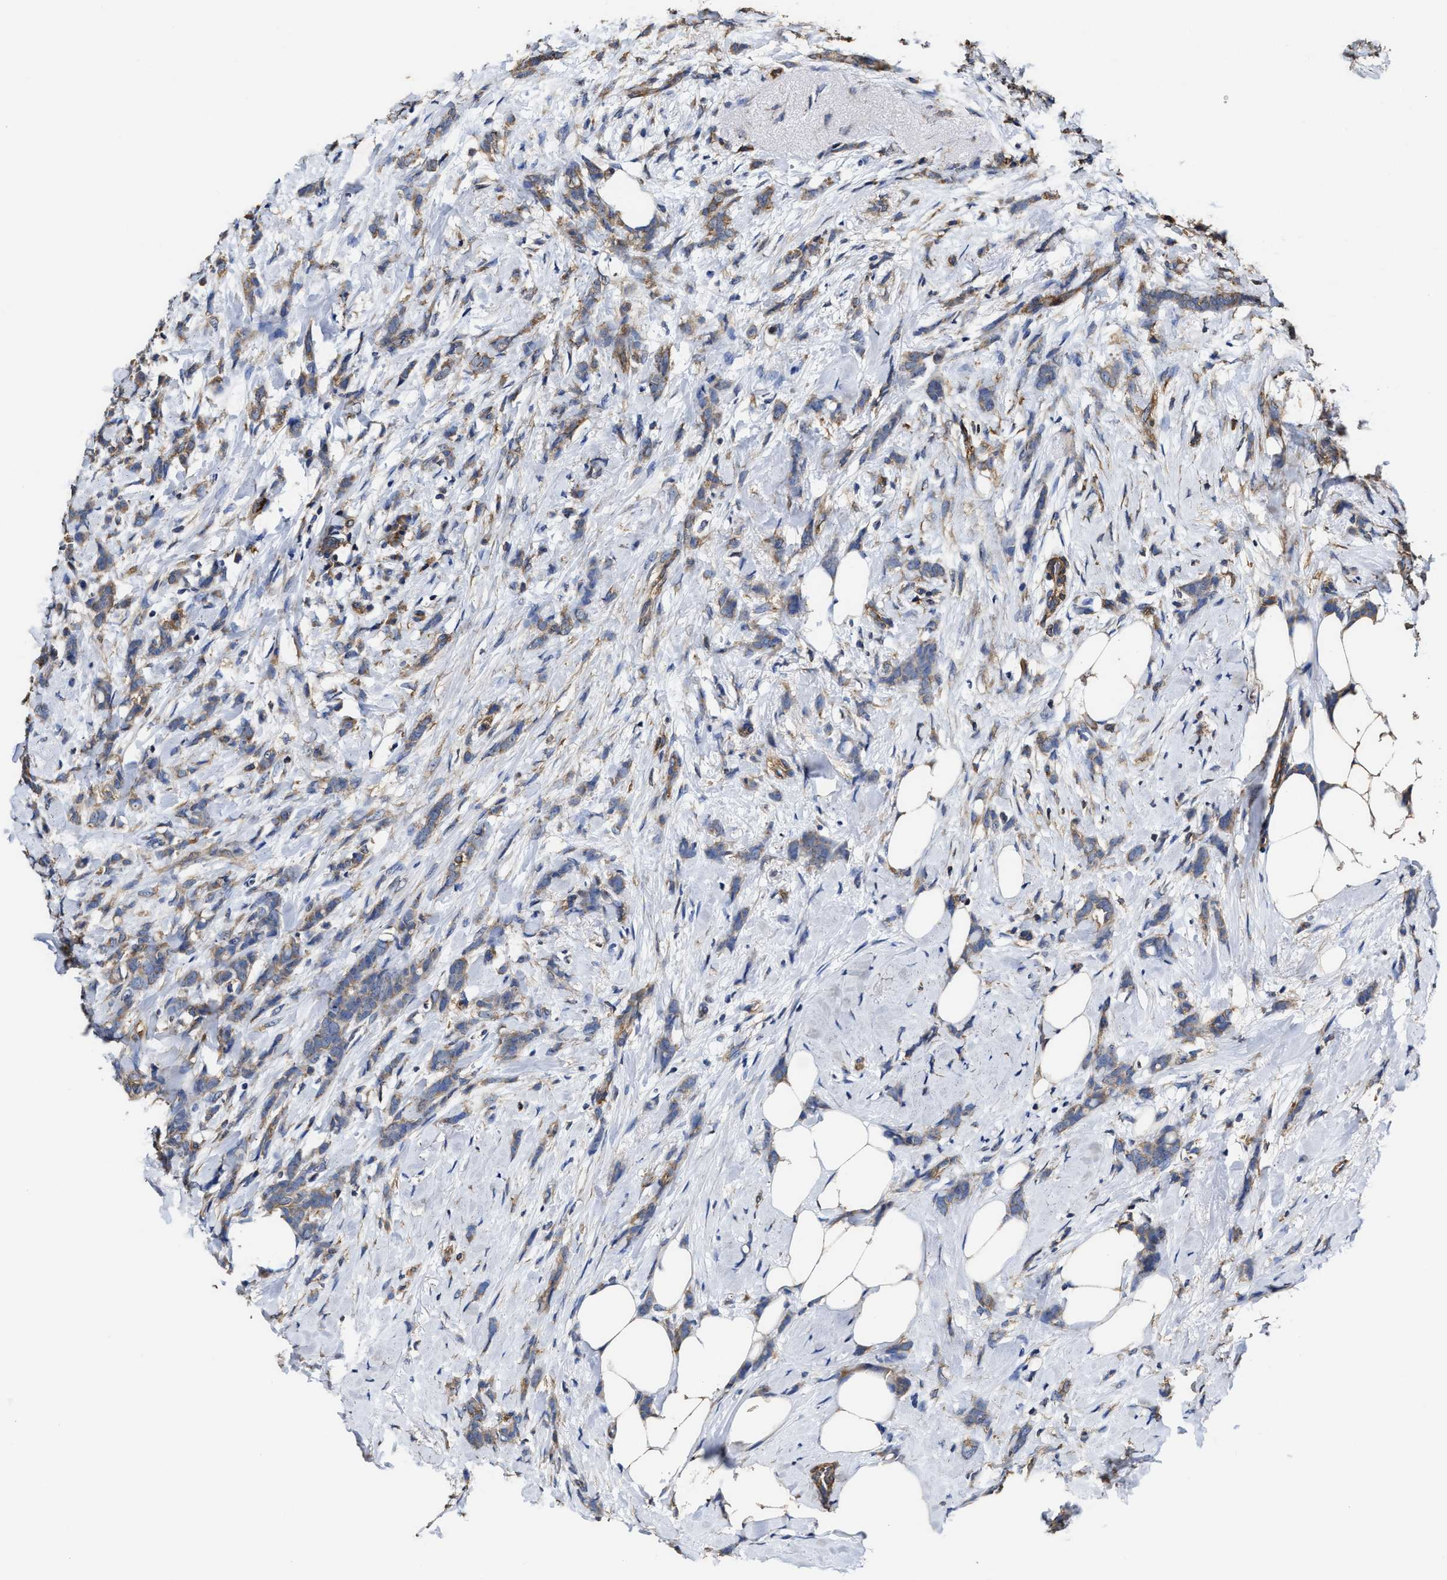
{"staining": {"intensity": "weak", "quantity": ">75%", "location": "cytoplasmic/membranous"}, "tissue": "breast cancer", "cell_type": "Tumor cells", "image_type": "cancer", "snomed": [{"axis": "morphology", "description": "Lobular carcinoma, in situ"}, {"axis": "morphology", "description": "Lobular carcinoma"}, {"axis": "topography", "description": "Breast"}], "caption": "Brown immunohistochemical staining in human lobular carcinoma (breast) exhibits weak cytoplasmic/membranous staining in about >75% of tumor cells. The staining was performed using DAB (3,3'-diaminobenzidine) to visualize the protein expression in brown, while the nuclei were stained in blue with hematoxylin (Magnification: 20x).", "gene": "SFXN4", "patient": {"sex": "female", "age": 41}}